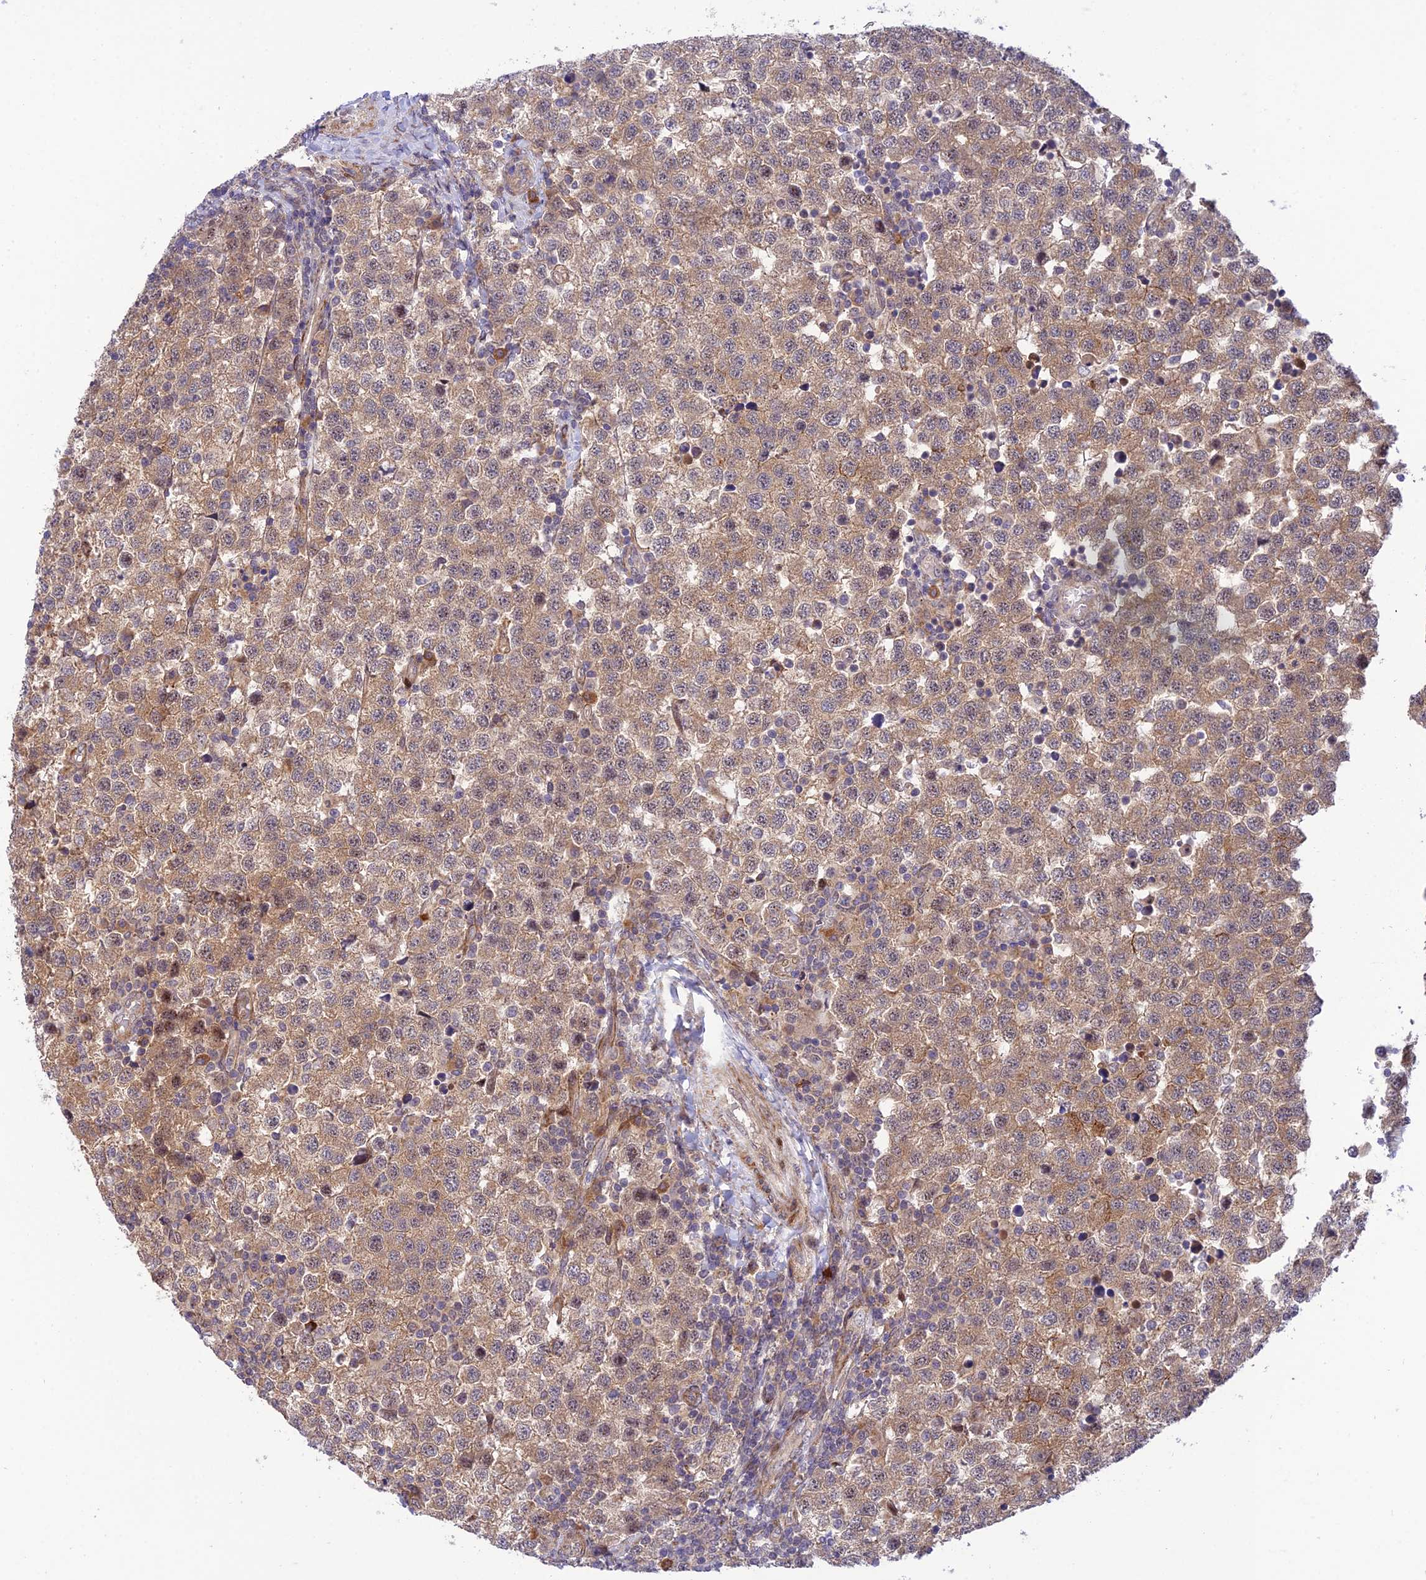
{"staining": {"intensity": "weak", "quantity": ">75%", "location": "cytoplasmic/membranous"}, "tissue": "testis cancer", "cell_type": "Tumor cells", "image_type": "cancer", "snomed": [{"axis": "morphology", "description": "Seminoma, NOS"}, {"axis": "topography", "description": "Testis"}], "caption": "Immunohistochemical staining of human testis cancer displays low levels of weak cytoplasmic/membranous protein positivity in about >75% of tumor cells.", "gene": "ZNF584", "patient": {"sex": "male", "age": 34}}